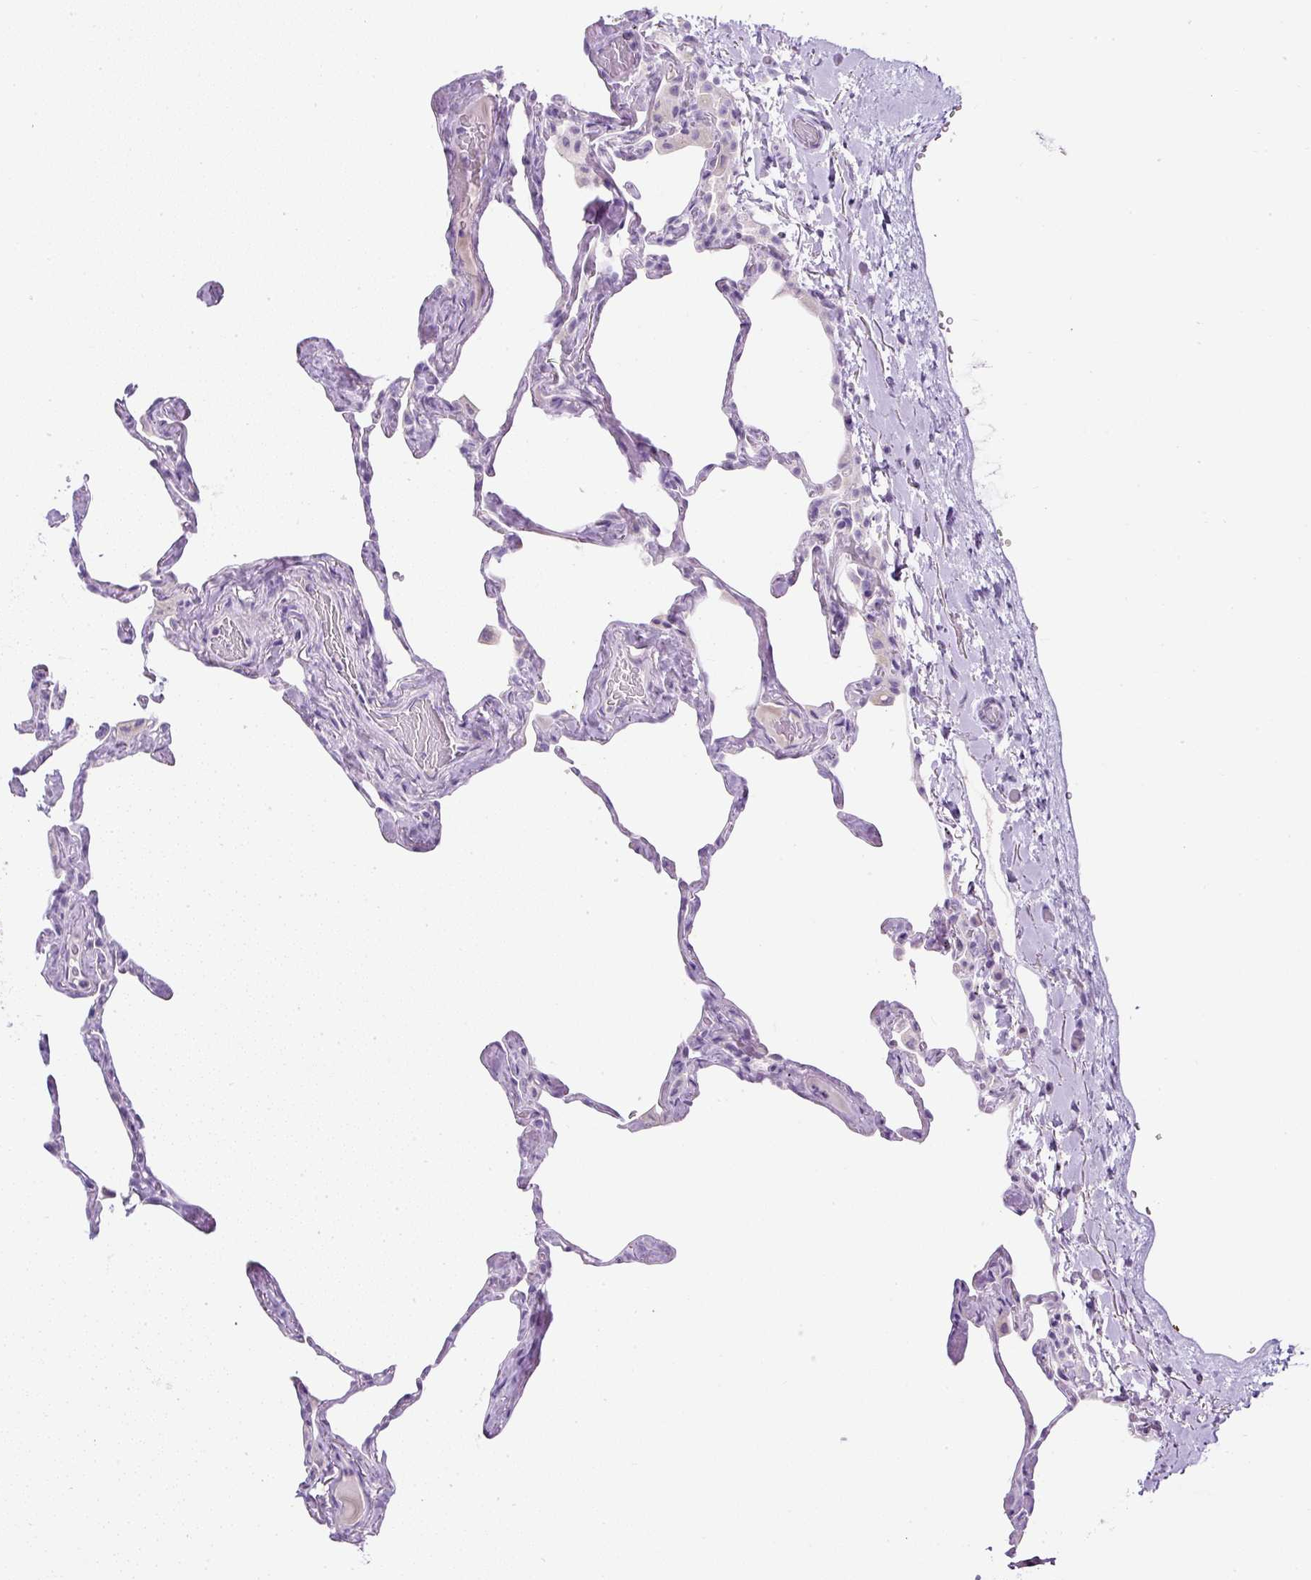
{"staining": {"intensity": "negative", "quantity": "none", "location": "none"}, "tissue": "lung", "cell_type": "Alveolar cells", "image_type": "normal", "snomed": [{"axis": "morphology", "description": "Normal tissue, NOS"}, {"axis": "topography", "description": "Lung"}], "caption": "This is a image of IHC staining of unremarkable lung, which shows no expression in alveolar cells.", "gene": "COL9A2", "patient": {"sex": "male", "age": 65}}